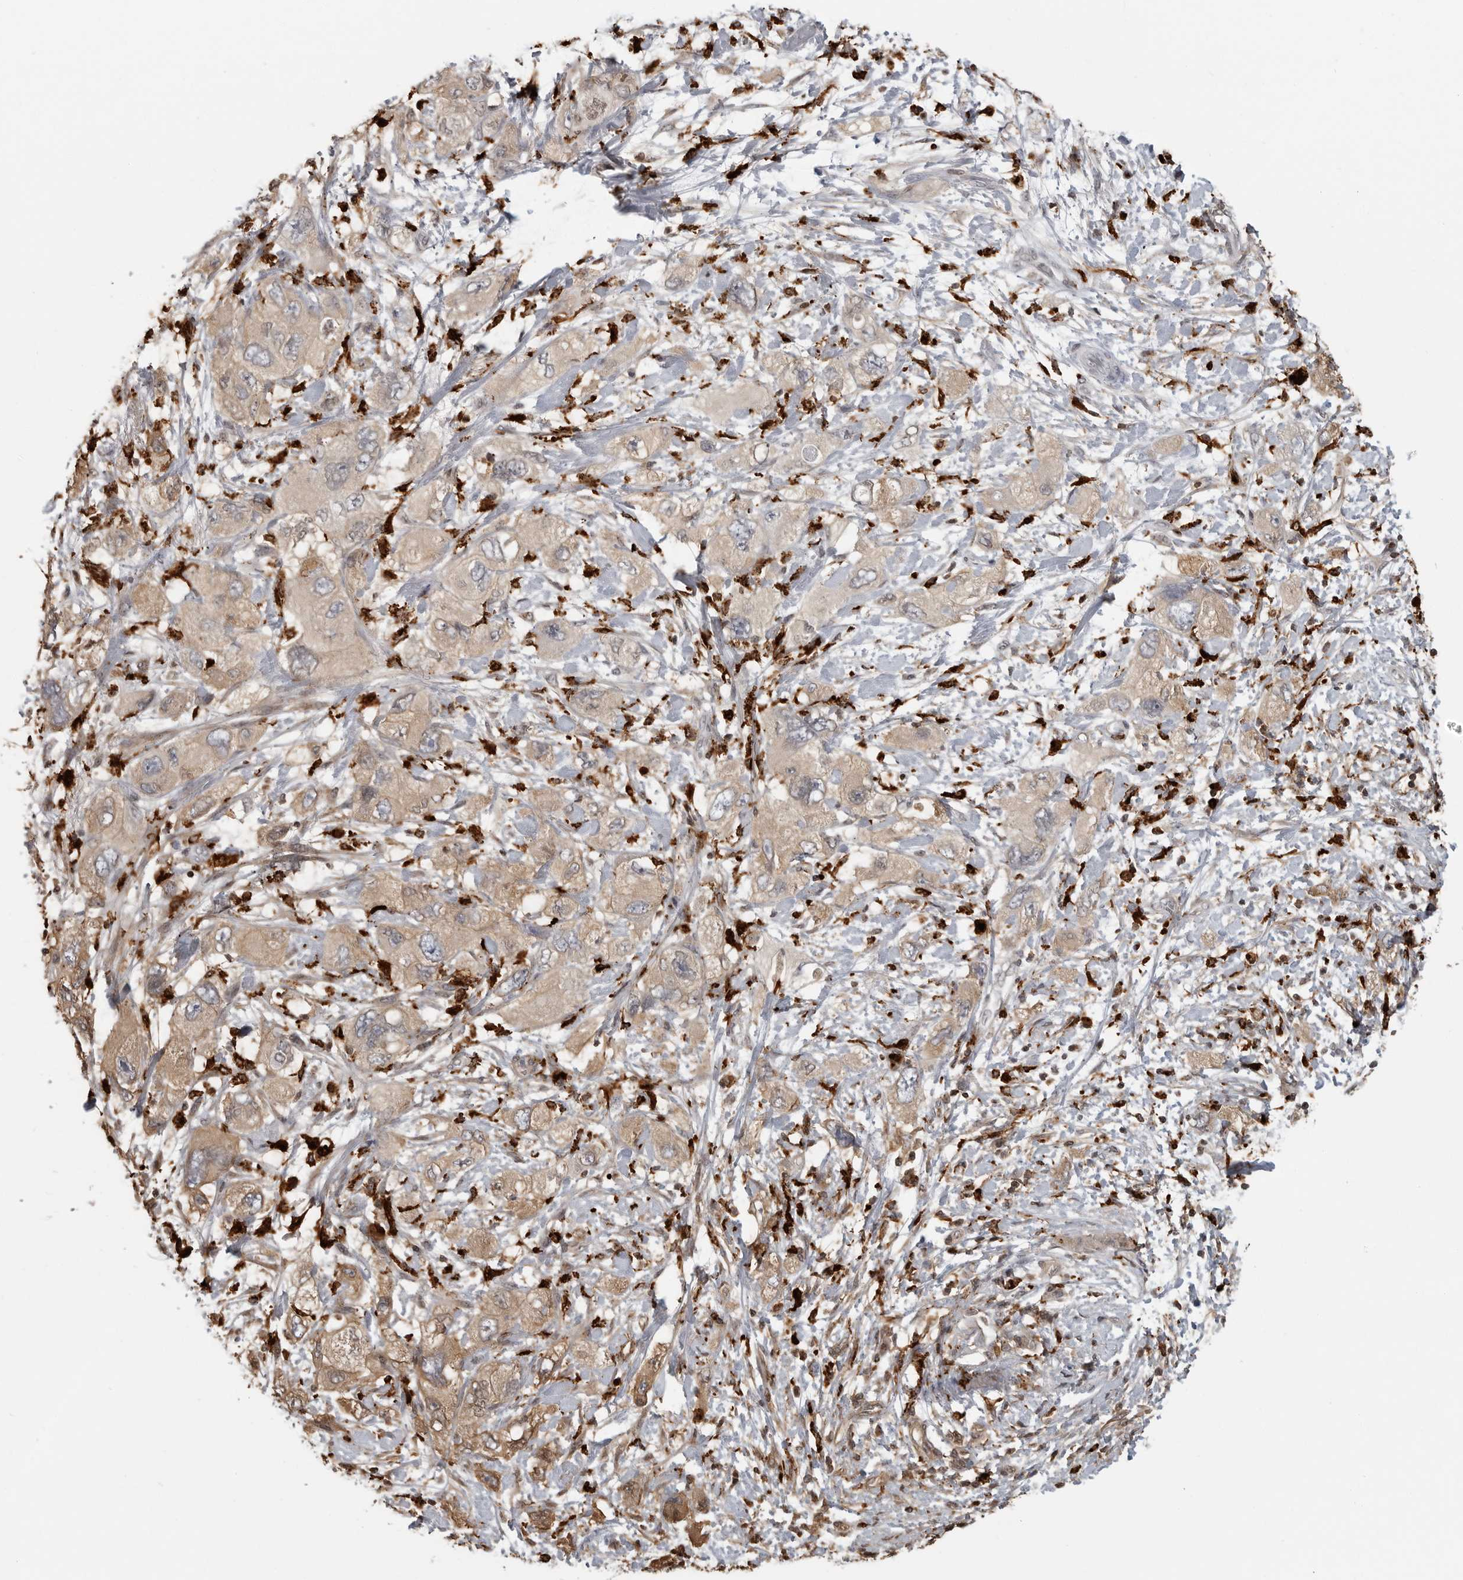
{"staining": {"intensity": "weak", "quantity": ">75%", "location": "cytoplasmic/membranous"}, "tissue": "pancreatic cancer", "cell_type": "Tumor cells", "image_type": "cancer", "snomed": [{"axis": "morphology", "description": "Adenocarcinoma, NOS"}, {"axis": "topography", "description": "Pancreas"}], "caption": "Immunohistochemistry (IHC) histopathology image of neoplastic tissue: pancreatic cancer stained using IHC reveals low levels of weak protein expression localized specifically in the cytoplasmic/membranous of tumor cells, appearing as a cytoplasmic/membranous brown color.", "gene": "IFI30", "patient": {"sex": "female", "age": 73}}